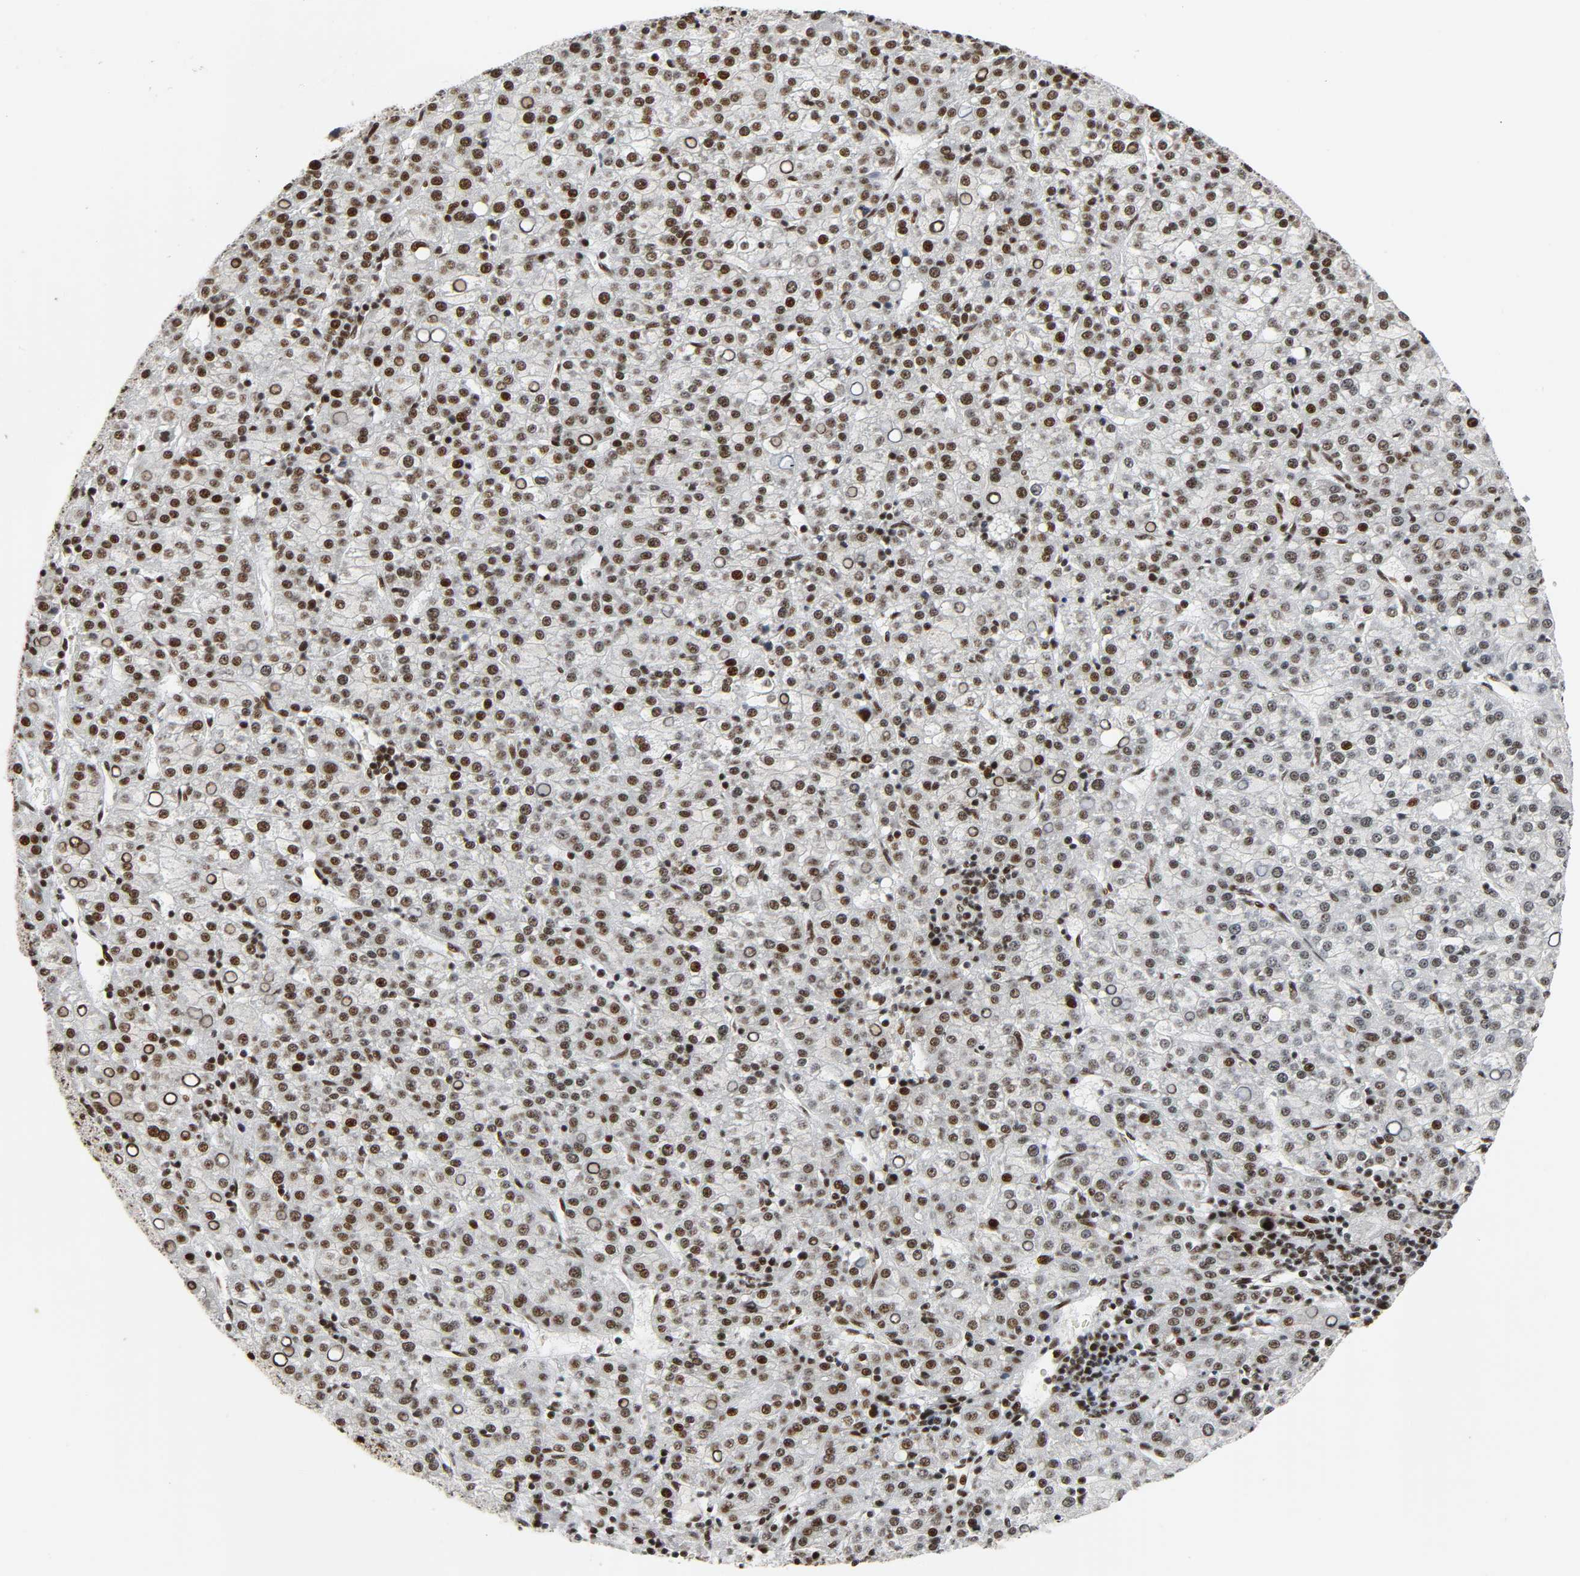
{"staining": {"intensity": "strong", "quantity": ">75%", "location": "nuclear"}, "tissue": "liver cancer", "cell_type": "Tumor cells", "image_type": "cancer", "snomed": [{"axis": "morphology", "description": "Carcinoma, Hepatocellular, NOS"}, {"axis": "topography", "description": "Liver"}], "caption": "The photomicrograph demonstrates staining of liver hepatocellular carcinoma, revealing strong nuclear protein expression (brown color) within tumor cells. (DAB (3,3'-diaminobenzidine) IHC with brightfield microscopy, high magnification).", "gene": "CDK9", "patient": {"sex": "female", "age": 58}}